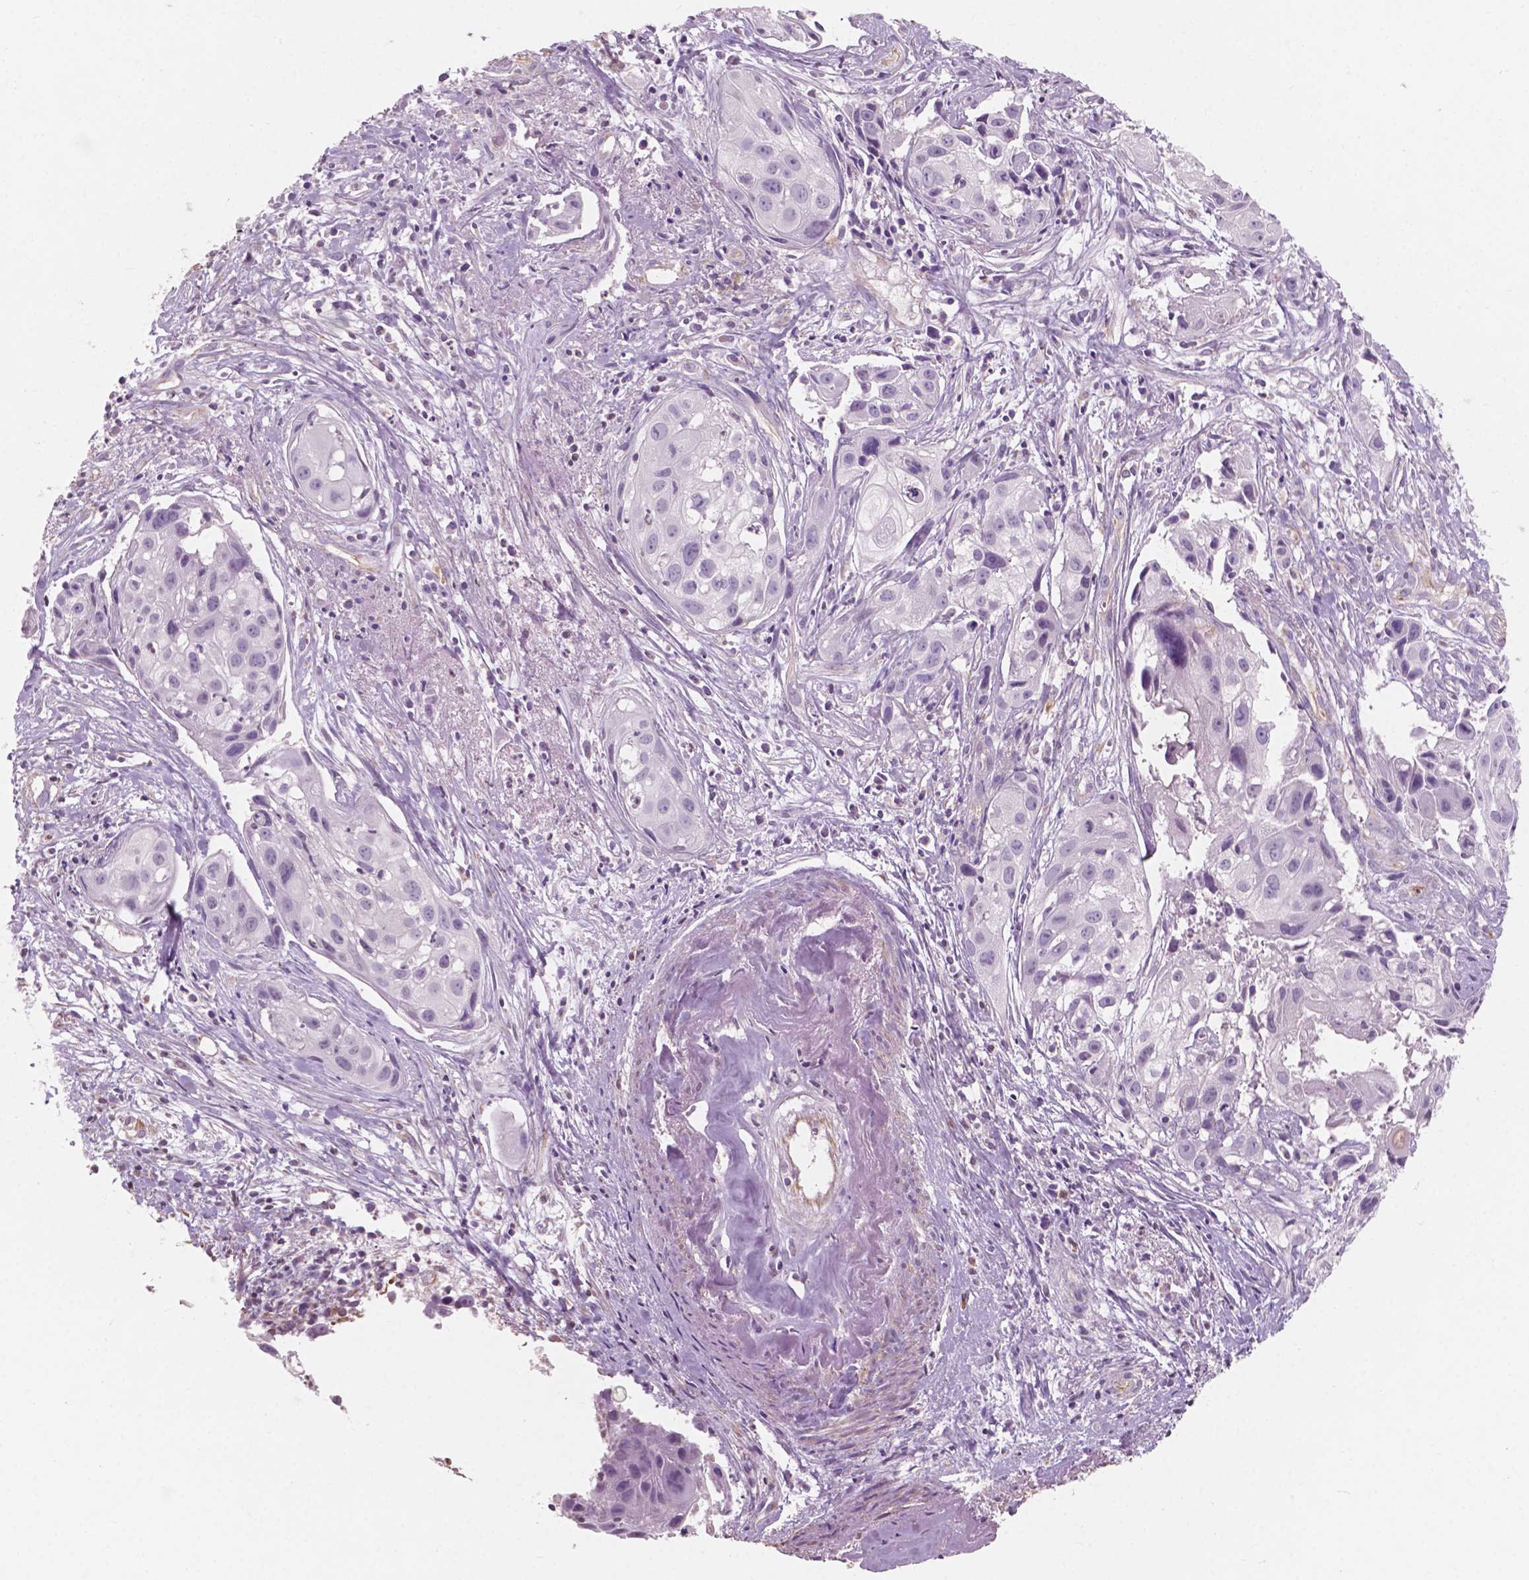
{"staining": {"intensity": "negative", "quantity": "none", "location": "none"}, "tissue": "cervical cancer", "cell_type": "Tumor cells", "image_type": "cancer", "snomed": [{"axis": "morphology", "description": "Squamous cell carcinoma, NOS"}, {"axis": "topography", "description": "Cervix"}], "caption": "This is an immunohistochemistry photomicrograph of cervical cancer (squamous cell carcinoma). There is no staining in tumor cells.", "gene": "AWAT1", "patient": {"sex": "female", "age": 53}}